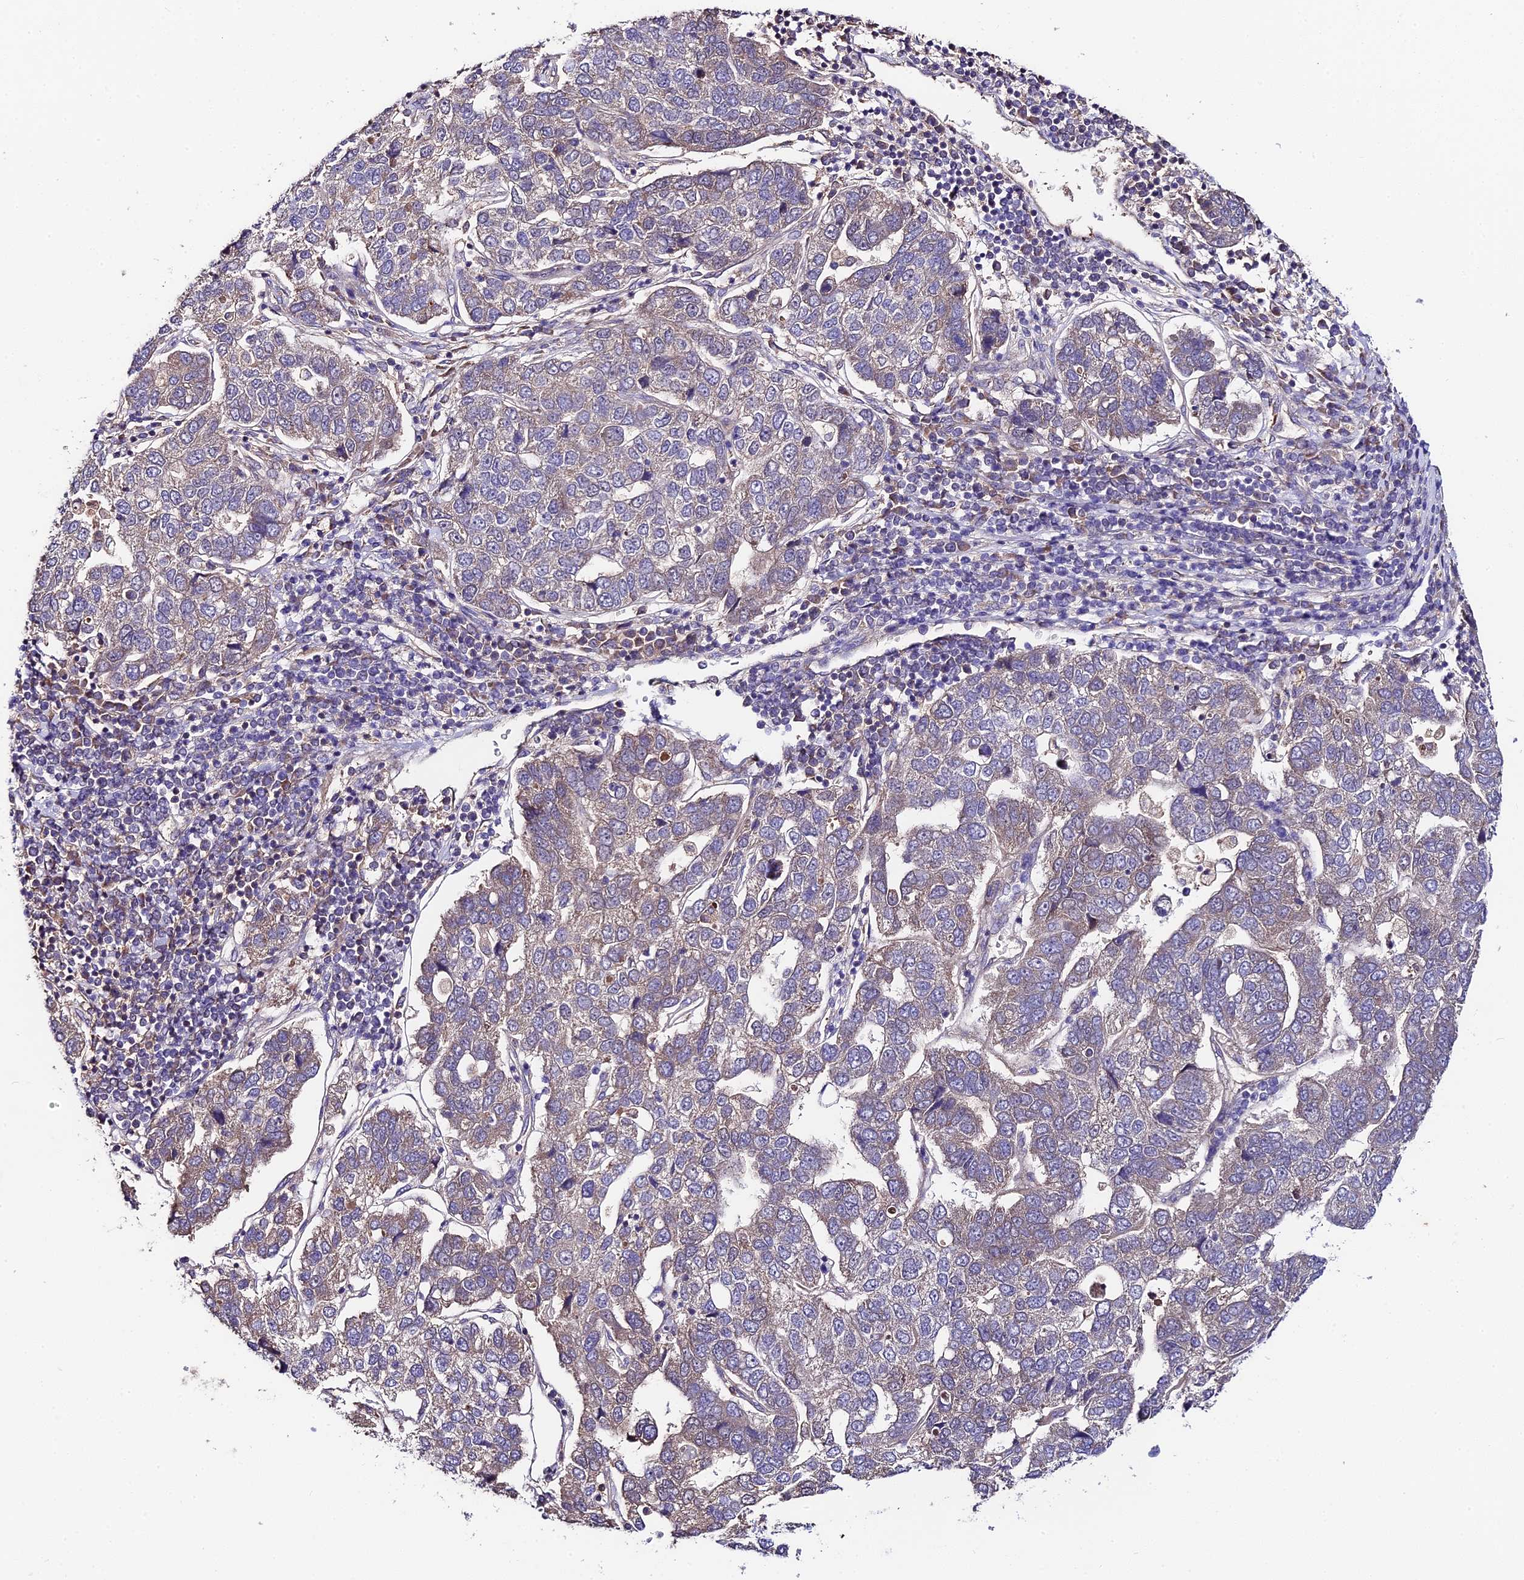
{"staining": {"intensity": "weak", "quantity": "25%-75%", "location": "cytoplasmic/membranous"}, "tissue": "pancreatic cancer", "cell_type": "Tumor cells", "image_type": "cancer", "snomed": [{"axis": "morphology", "description": "Adenocarcinoma, NOS"}, {"axis": "topography", "description": "Pancreas"}], "caption": "A high-resolution micrograph shows IHC staining of adenocarcinoma (pancreatic), which exhibits weak cytoplasmic/membranous expression in approximately 25%-75% of tumor cells.", "gene": "C3orf20", "patient": {"sex": "female", "age": 61}}